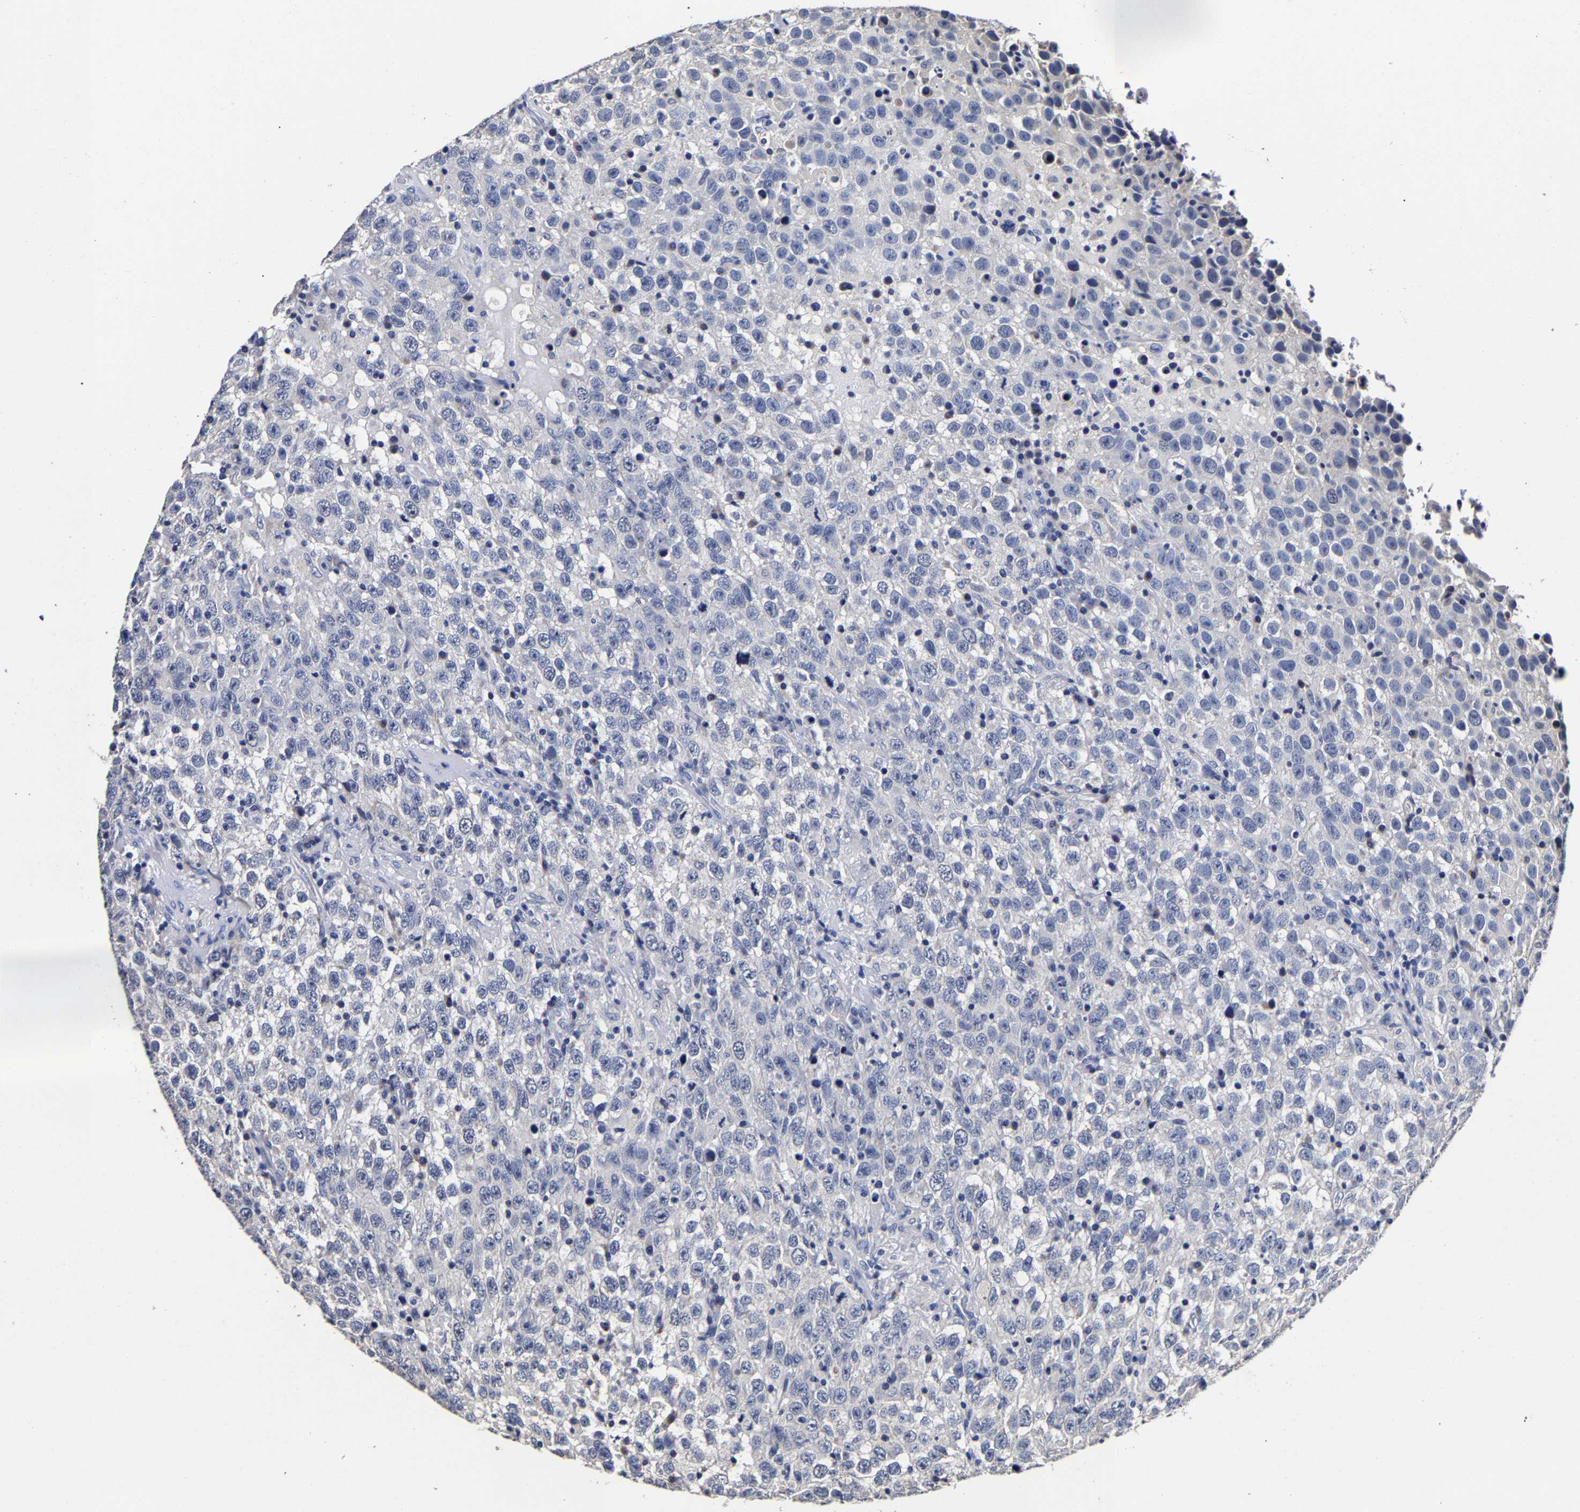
{"staining": {"intensity": "negative", "quantity": "none", "location": "none"}, "tissue": "testis cancer", "cell_type": "Tumor cells", "image_type": "cancer", "snomed": [{"axis": "morphology", "description": "Seminoma, NOS"}, {"axis": "topography", "description": "Testis"}], "caption": "Micrograph shows no protein staining in tumor cells of seminoma (testis) tissue.", "gene": "AKAP4", "patient": {"sex": "male", "age": 41}}